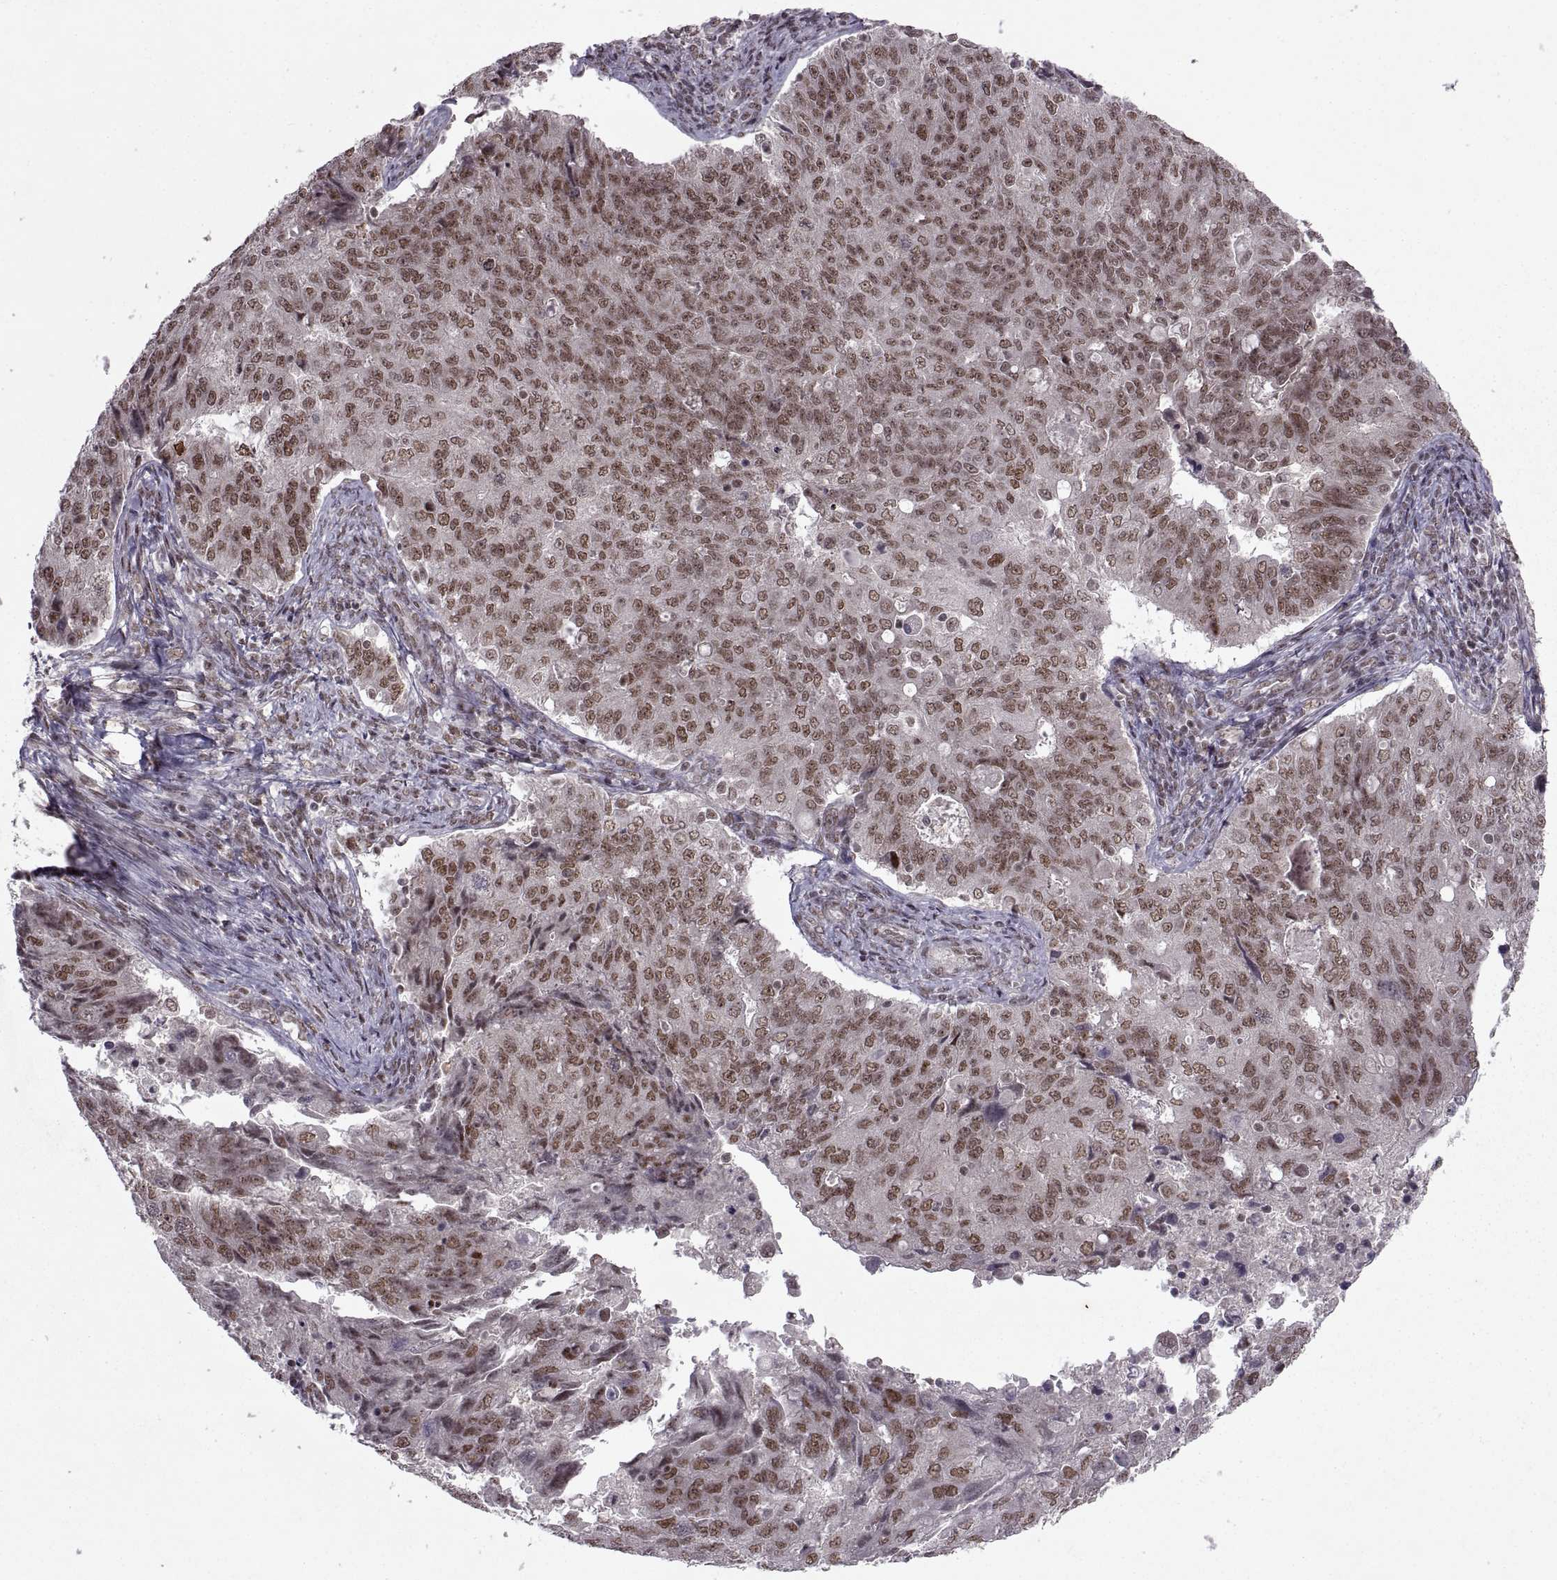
{"staining": {"intensity": "moderate", "quantity": ">75%", "location": "nuclear"}, "tissue": "endometrial cancer", "cell_type": "Tumor cells", "image_type": "cancer", "snomed": [{"axis": "morphology", "description": "Adenocarcinoma, NOS"}, {"axis": "topography", "description": "Endometrium"}], "caption": "Tumor cells display moderate nuclear staining in approximately >75% of cells in endometrial cancer. (brown staining indicates protein expression, while blue staining denotes nuclei).", "gene": "MT1E", "patient": {"sex": "female", "age": 43}}